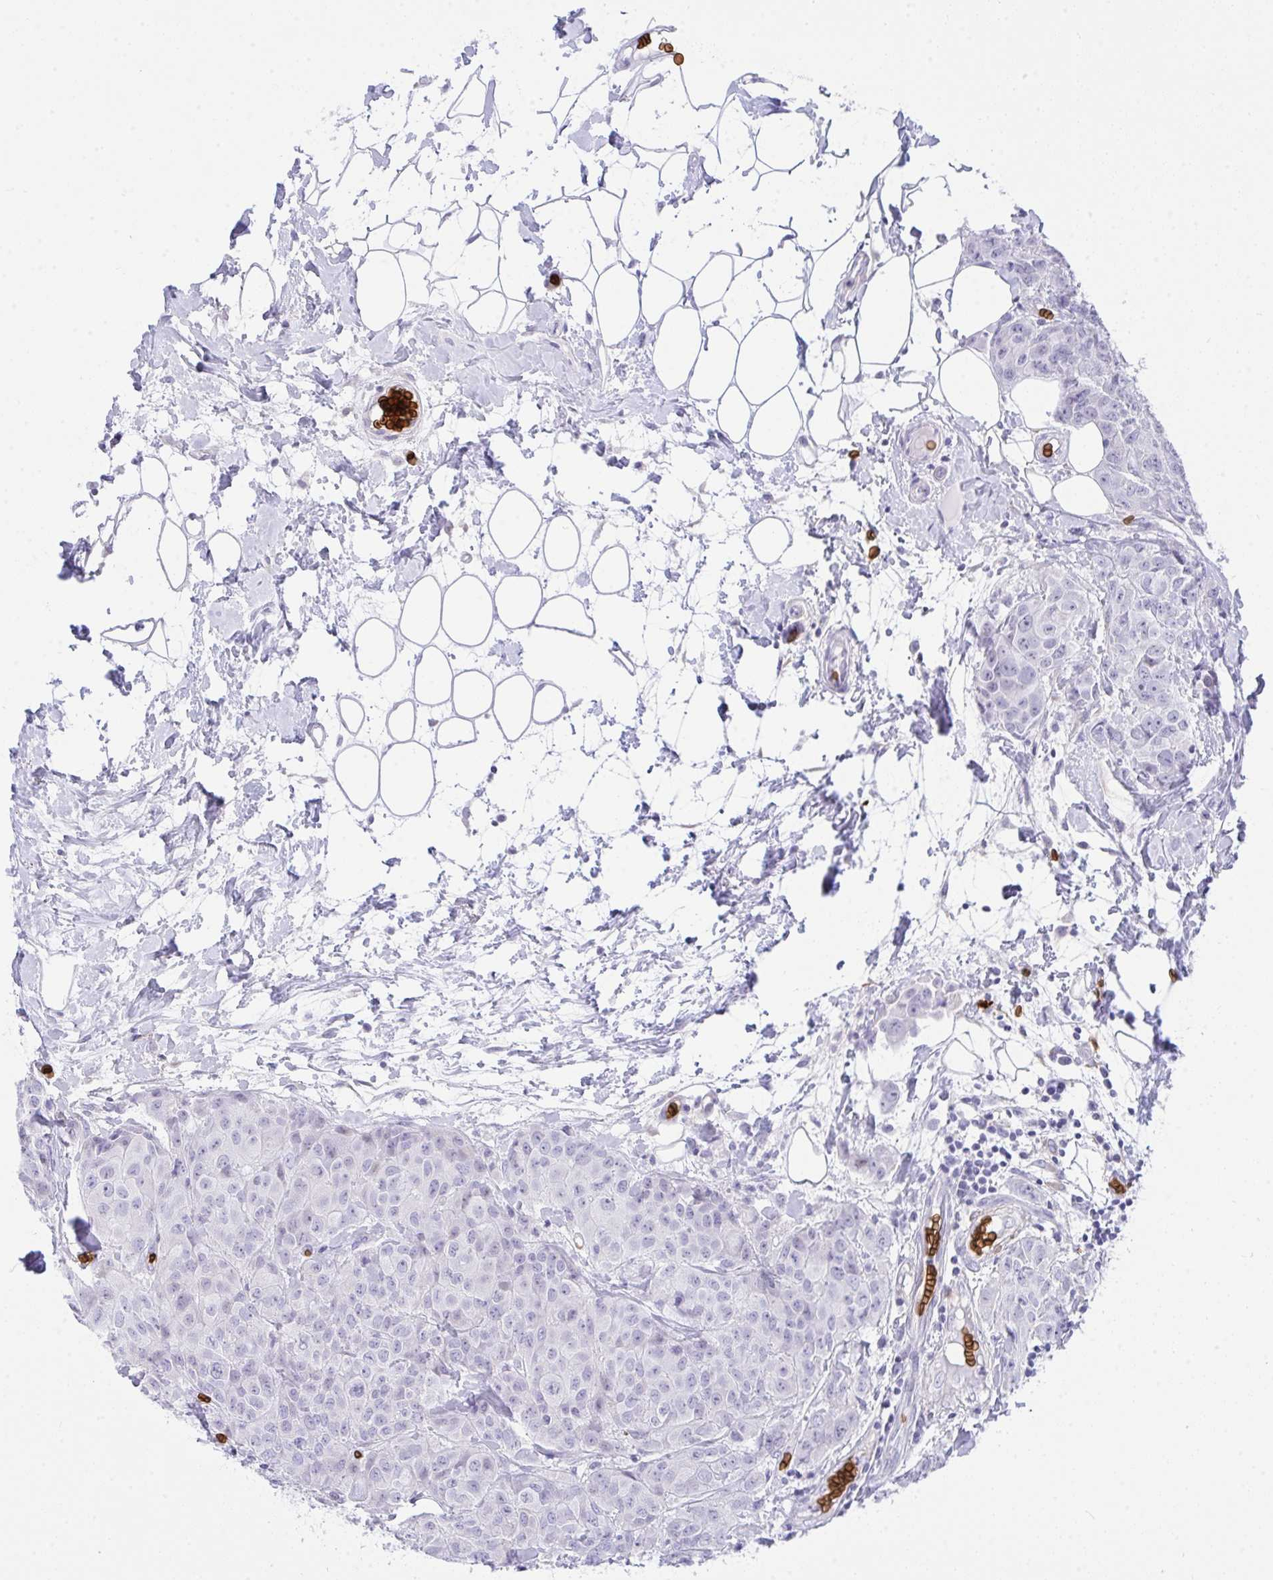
{"staining": {"intensity": "negative", "quantity": "none", "location": "none"}, "tissue": "breast cancer", "cell_type": "Tumor cells", "image_type": "cancer", "snomed": [{"axis": "morphology", "description": "Duct carcinoma"}, {"axis": "topography", "description": "Breast"}], "caption": "An immunohistochemistry (IHC) histopathology image of breast cancer is shown. There is no staining in tumor cells of breast cancer.", "gene": "ANK1", "patient": {"sex": "female", "age": 43}}